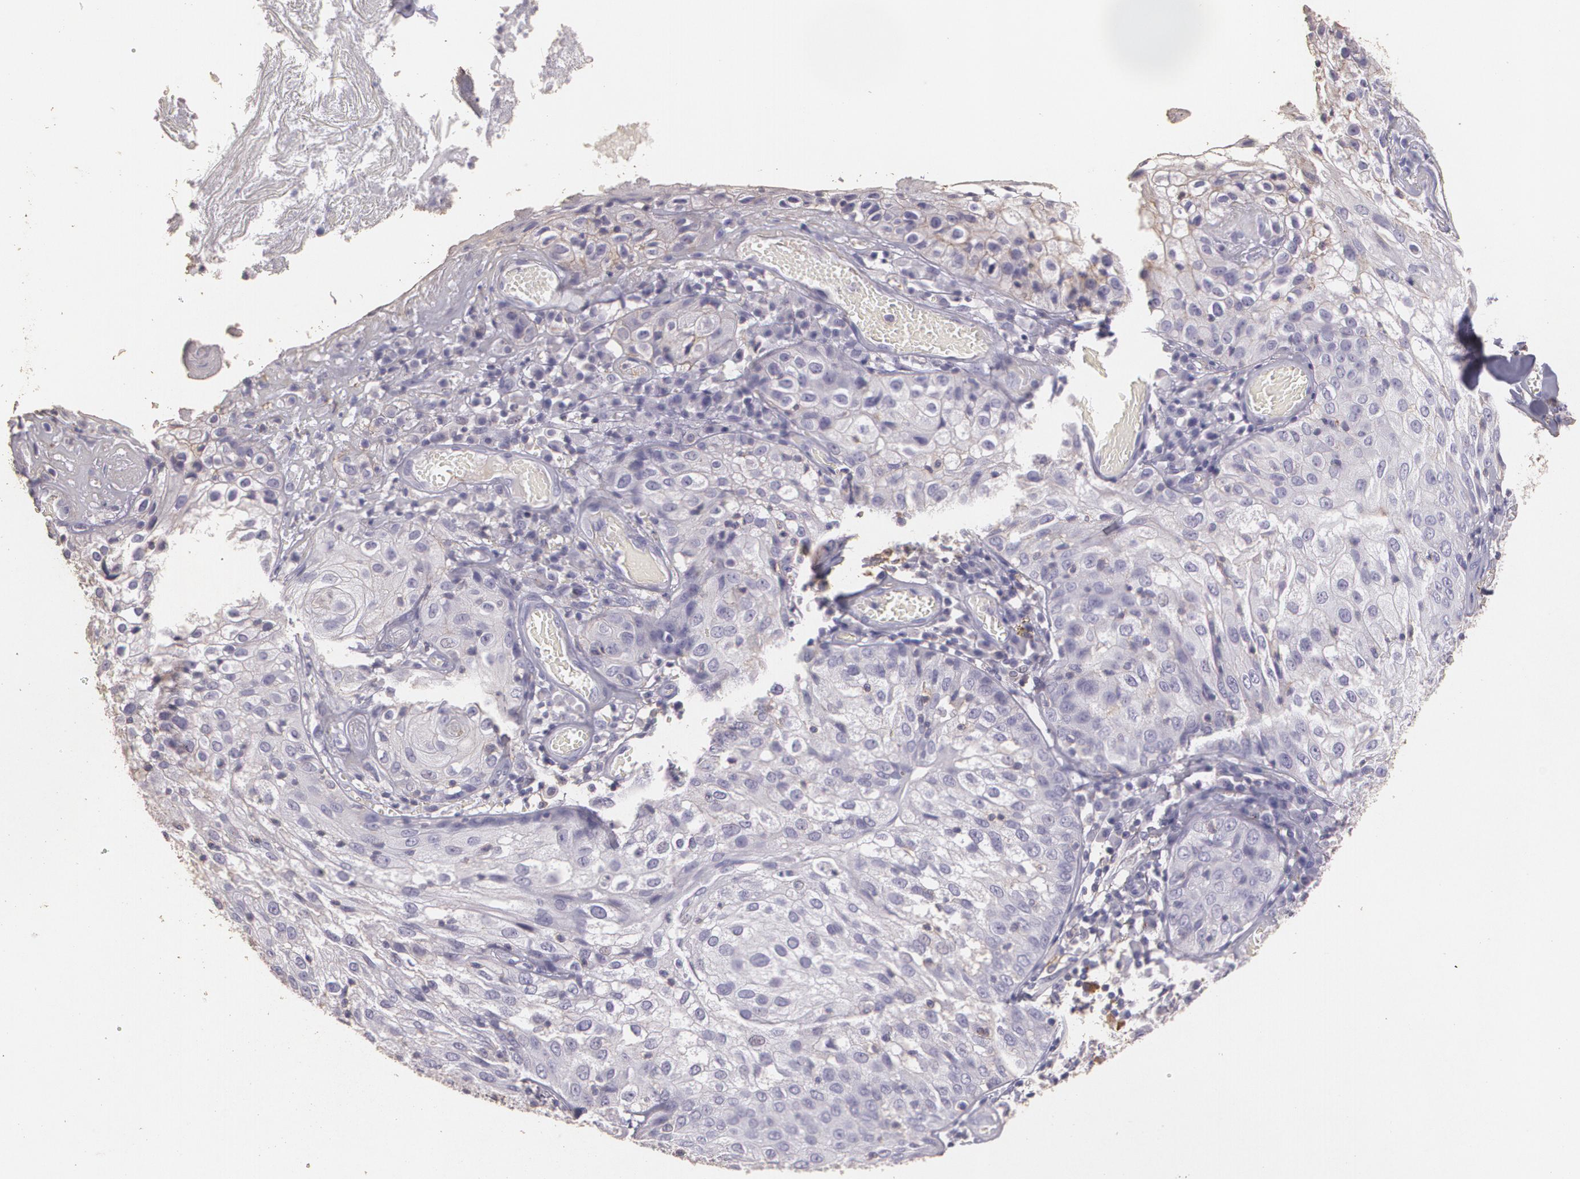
{"staining": {"intensity": "negative", "quantity": "none", "location": "none"}, "tissue": "skin cancer", "cell_type": "Tumor cells", "image_type": "cancer", "snomed": [{"axis": "morphology", "description": "Squamous cell carcinoma, NOS"}, {"axis": "topography", "description": "Skin"}], "caption": "Protein analysis of skin cancer shows no significant positivity in tumor cells. (Brightfield microscopy of DAB immunohistochemistry (IHC) at high magnification).", "gene": "TGFBR1", "patient": {"sex": "male", "age": 65}}